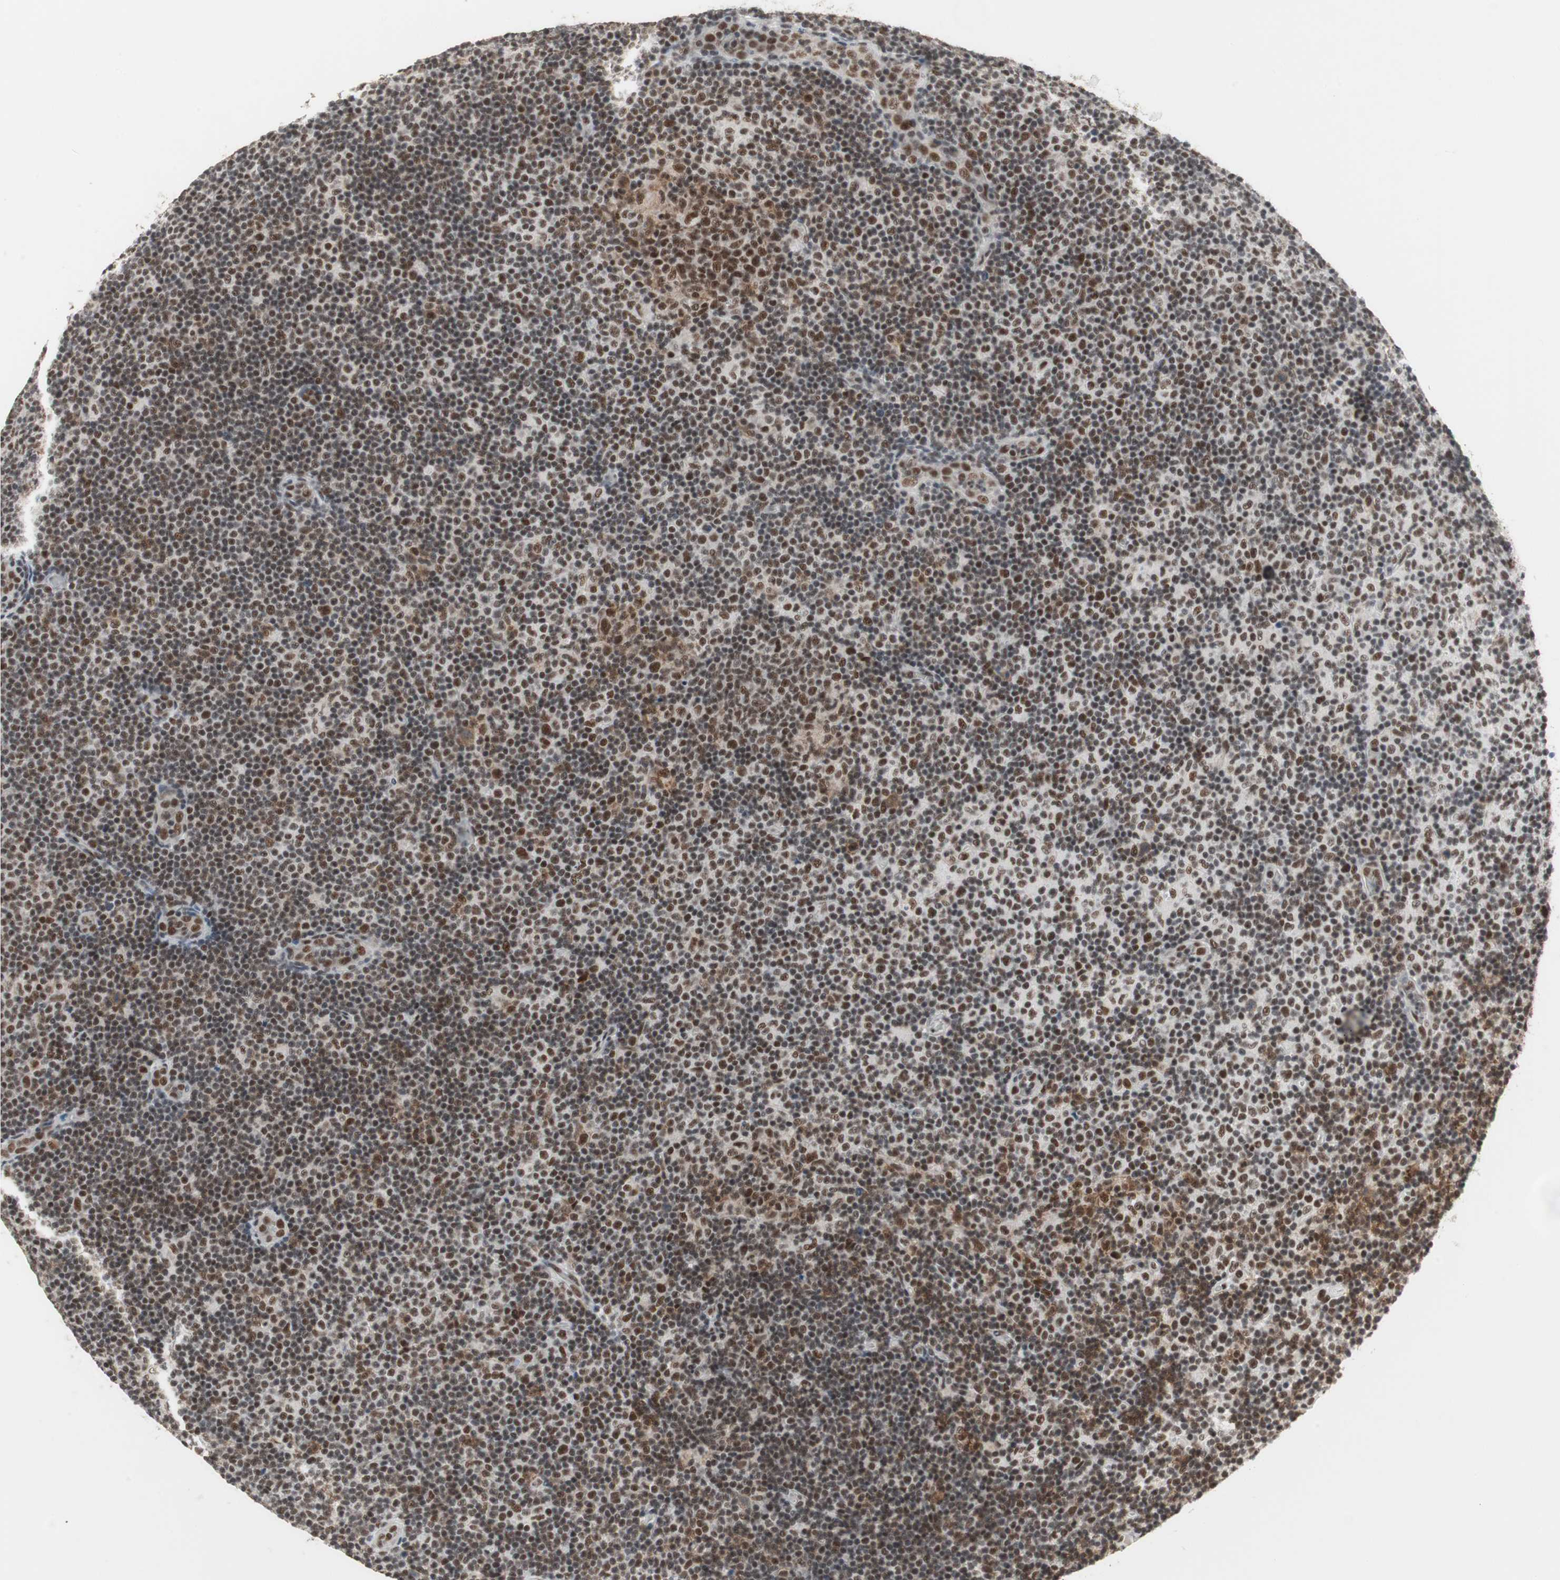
{"staining": {"intensity": "strong", "quantity": ">75%", "location": "nuclear"}, "tissue": "lymphoma", "cell_type": "Tumor cells", "image_type": "cancer", "snomed": [{"axis": "morphology", "description": "Malignant lymphoma, non-Hodgkin's type, Low grade"}, {"axis": "topography", "description": "Lymph node"}], "caption": "IHC histopathology image of neoplastic tissue: human lymphoma stained using immunohistochemistry shows high levels of strong protein expression localized specifically in the nuclear of tumor cells, appearing as a nuclear brown color.", "gene": "RTF1", "patient": {"sex": "male", "age": 83}}